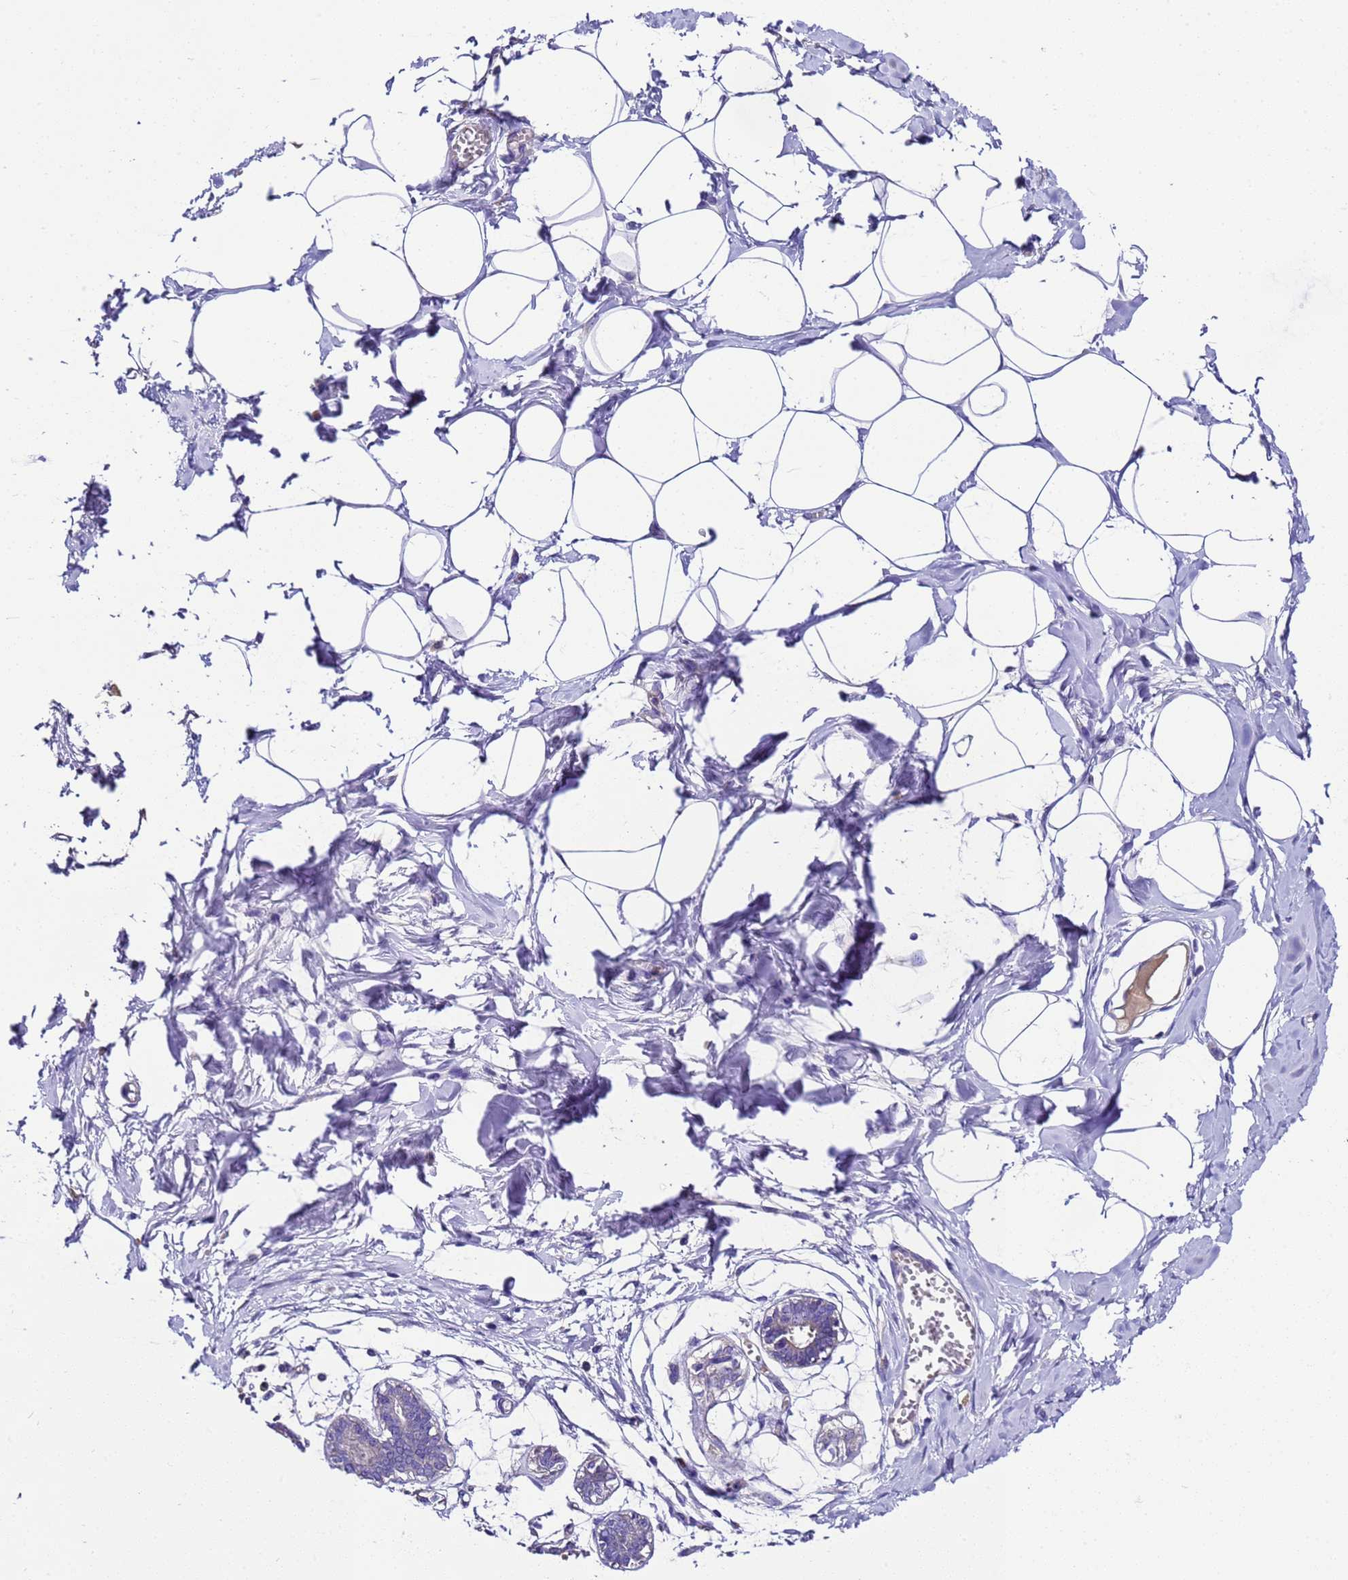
{"staining": {"intensity": "negative", "quantity": "none", "location": "none"}, "tissue": "breast", "cell_type": "Adipocytes", "image_type": "normal", "snomed": [{"axis": "morphology", "description": "Normal tissue, NOS"}, {"axis": "topography", "description": "Breast"}], "caption": "The immunohistochemistry image has no significant positivity in adipocytes of breast. (DAB (3,3'-diaminobenzidine) immunohistochemistry (IHC) with hematoxylin counter stain).", "gene": "UGT2A1", "patient": {"sex": "female", "age": 27}}